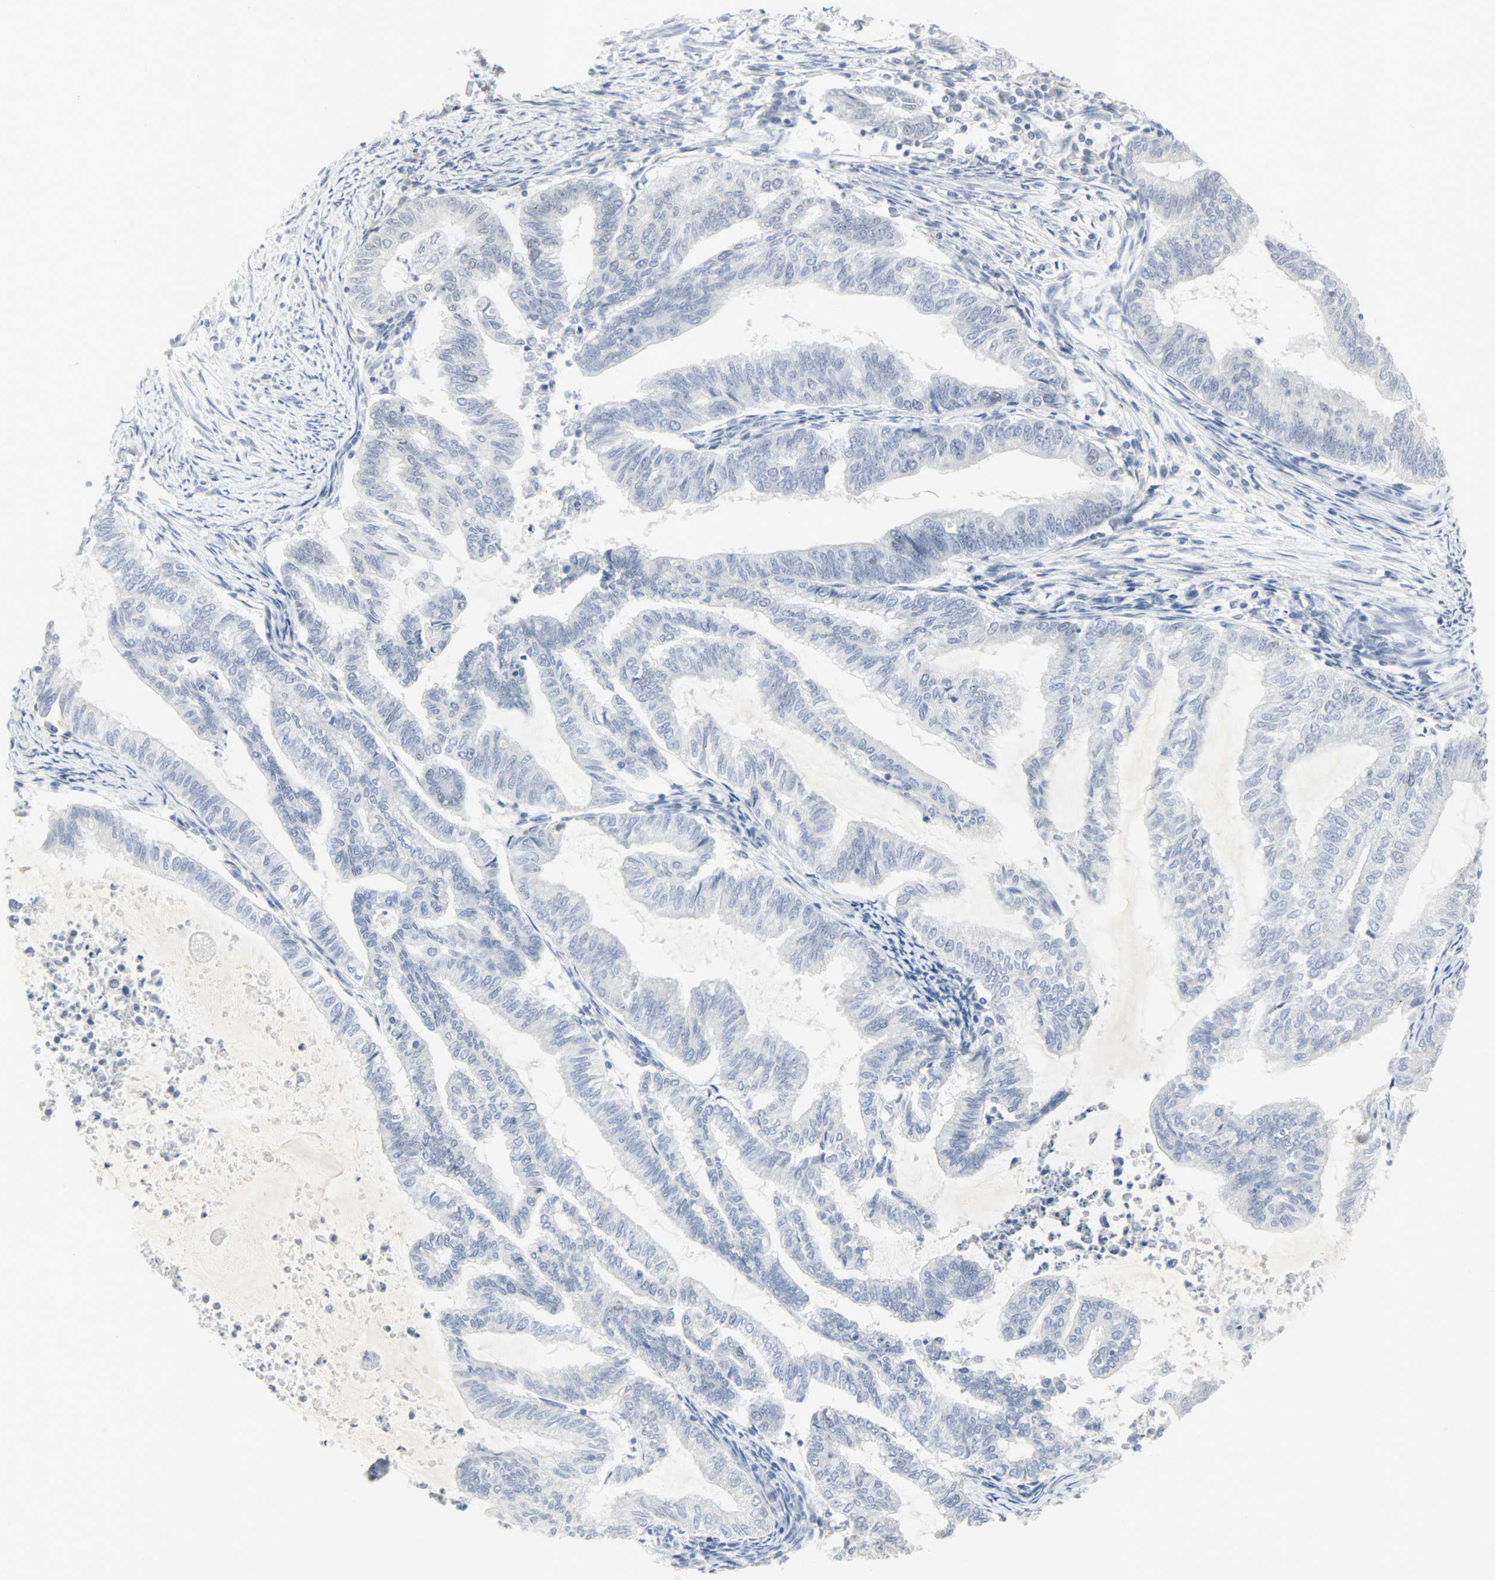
{"staining": {"intensity": "negative", "quantity": "none", "location": "none"}, "tissue": "endometrial cancer", "cell_type": "Tumor cells", "image_type": "cancer", "snomed": [{"axis": "morphology", "description": "Adenocarcinoma, NOS"}, {"axis": "topography", "description": "Endometrium"}], "caption": "High power microscopy micrograph of an immunohistochemistry photomicrograph of endometrial adenocarcinoma, revealing no significant staining in tumor cells.", "gene": "HELLS", "patient": {"sex": "female", "age": 79}}